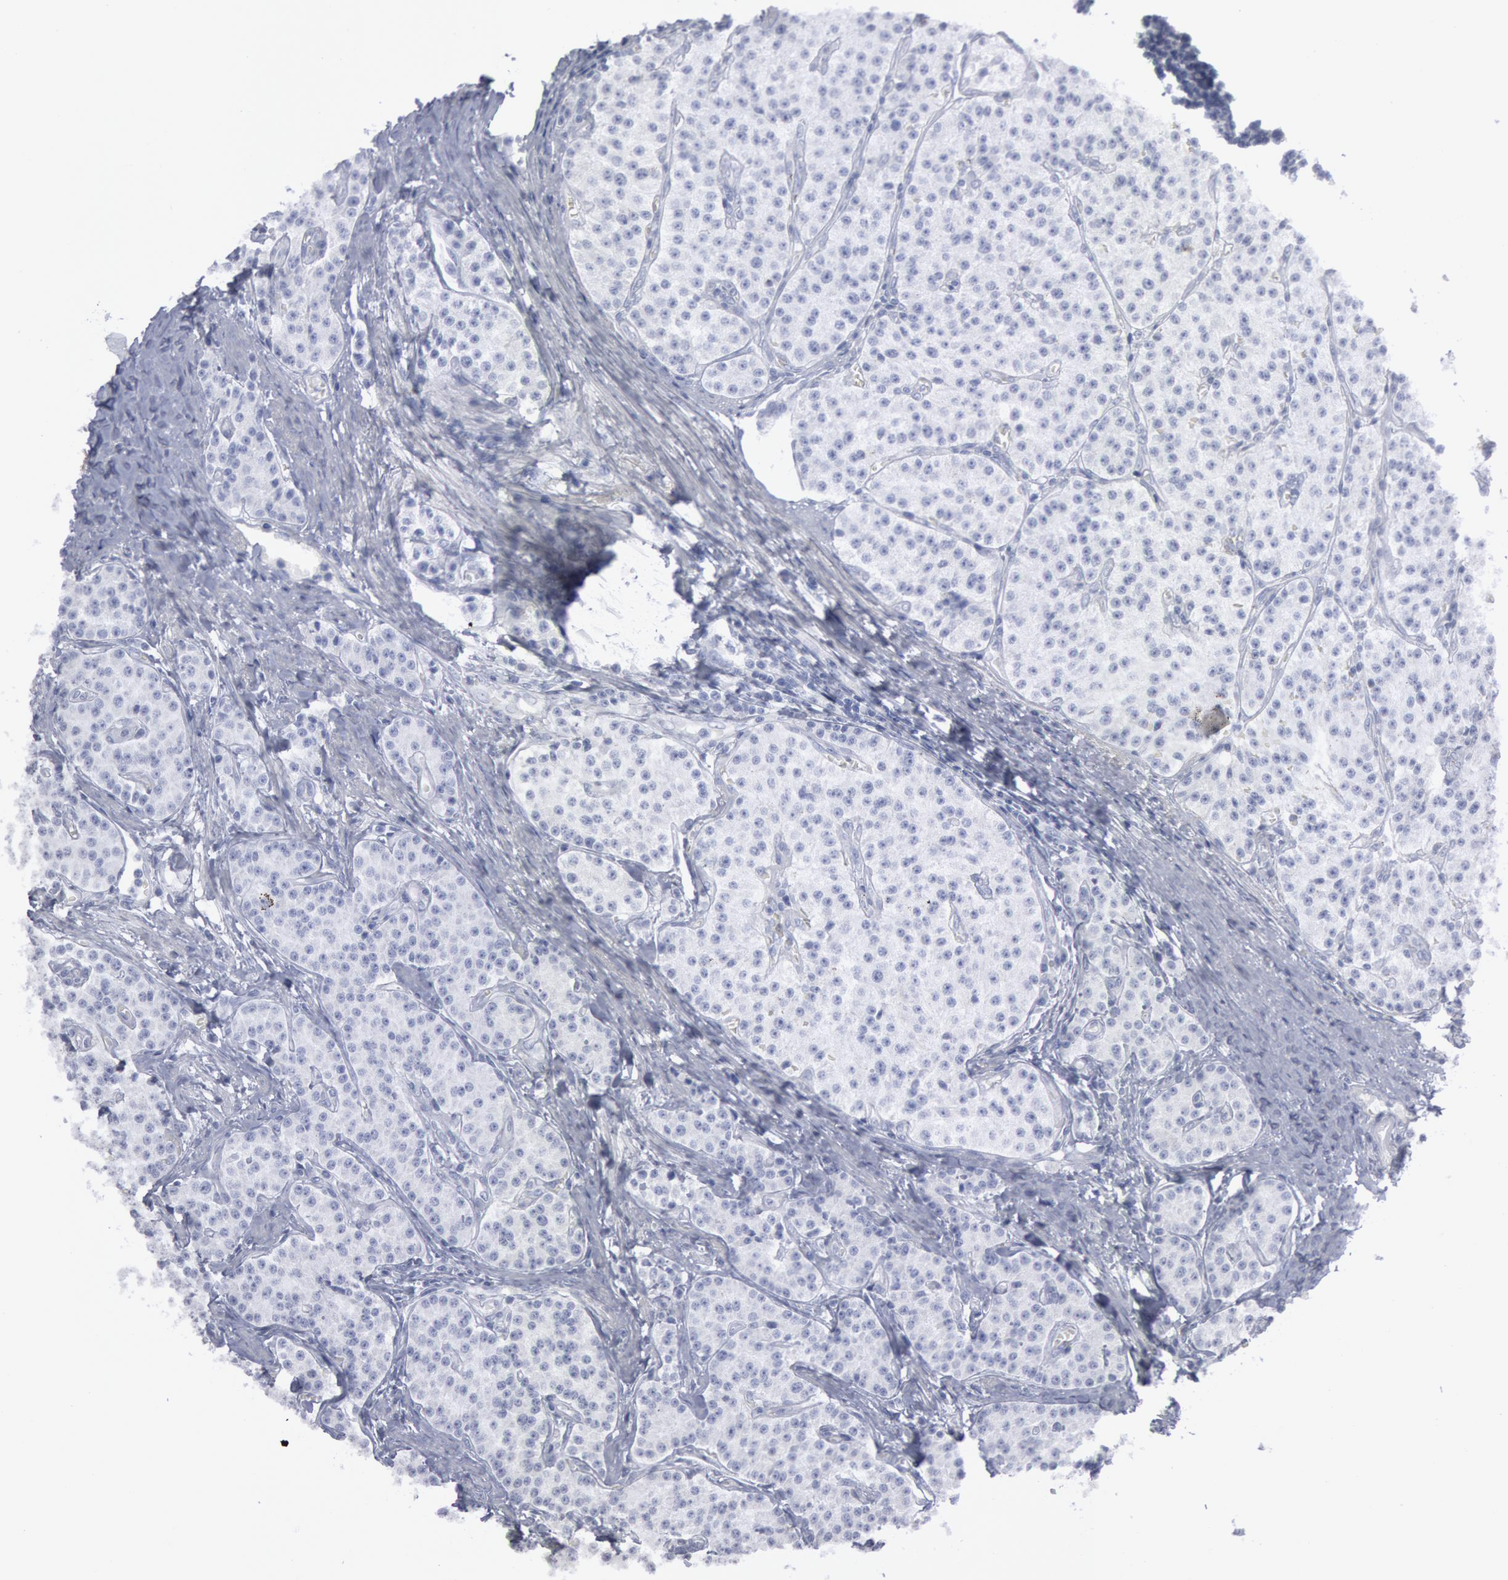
{"staining": {"intensity": "negative", "quantity": "none", "location": "none"}, "tissue": "carcinoid", "cell_type": "Tumor cells", "image_type": "cancer", "snomed": [{"axis": "morphology", "description": "Carcinoid, malignant, NOS"}, {"axis": "topography", "description": "Stomach"}], "caption": "Carcinoid (malignant) stained for a protein using immunohistochemistry demonstrates no expression tumor cells.", "gene": "DMC1", "patient": {"sex": "female", "age": 76}}